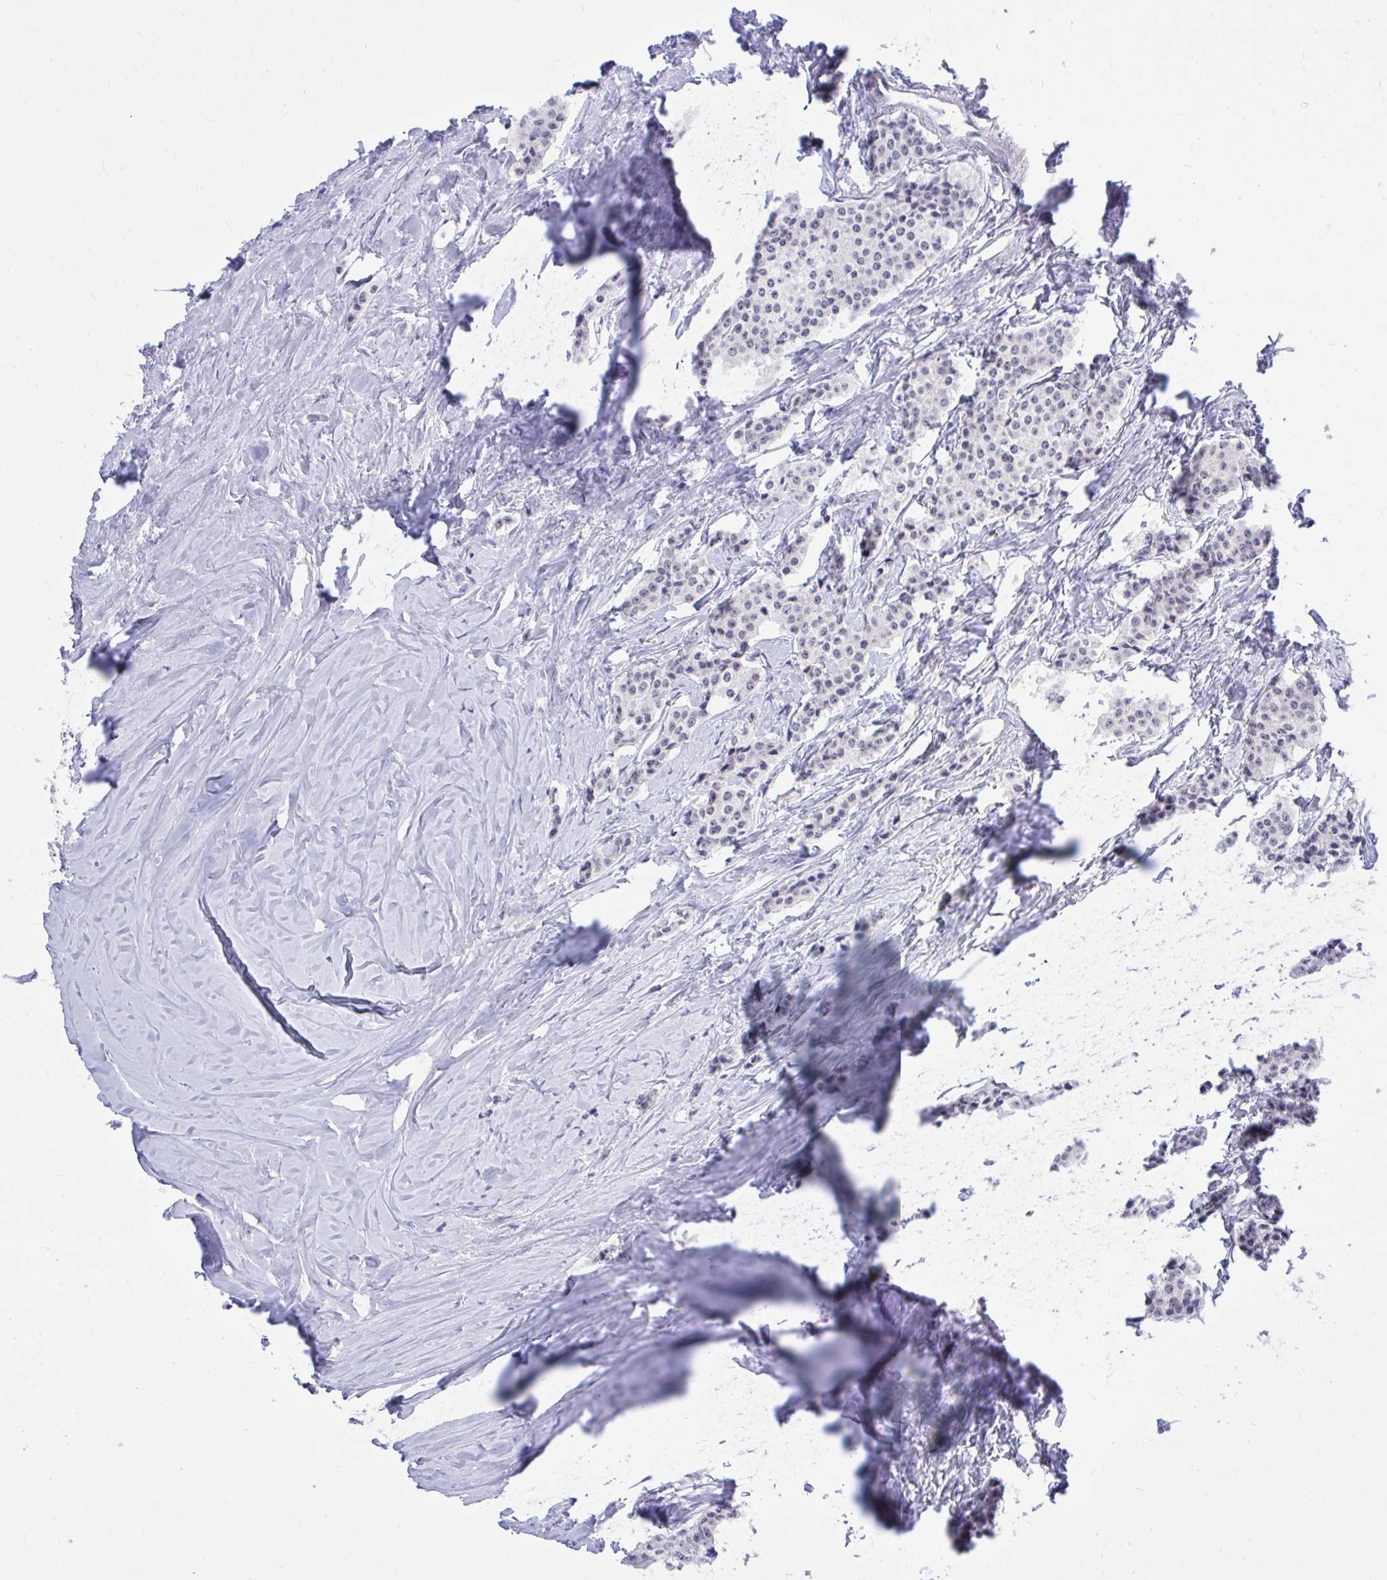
{"staining": {"intensity": "negative", "quantity": "none", "location": "none"}, "tissue": "carcinoid", "cell_type": "Tumor cells", "image_type": "cancer", "snomed": [{"axis": "morphology", "description": "Carcinoid, malignant, NOS"}, {"axis": "topography", "description": "Small intestine"}], "caption": "Carcinoid was stained to show a protein in brown. There is no significant expression in tumor cells. Brightfield microscopy of immunohistochemistry stained with DAB (3,3'-diaminobenzidine) (brown) and hematoxylin (blue), captured at high magnification.", "gene": "THOP1", "patient": {"sex": "female", "age": 64}}